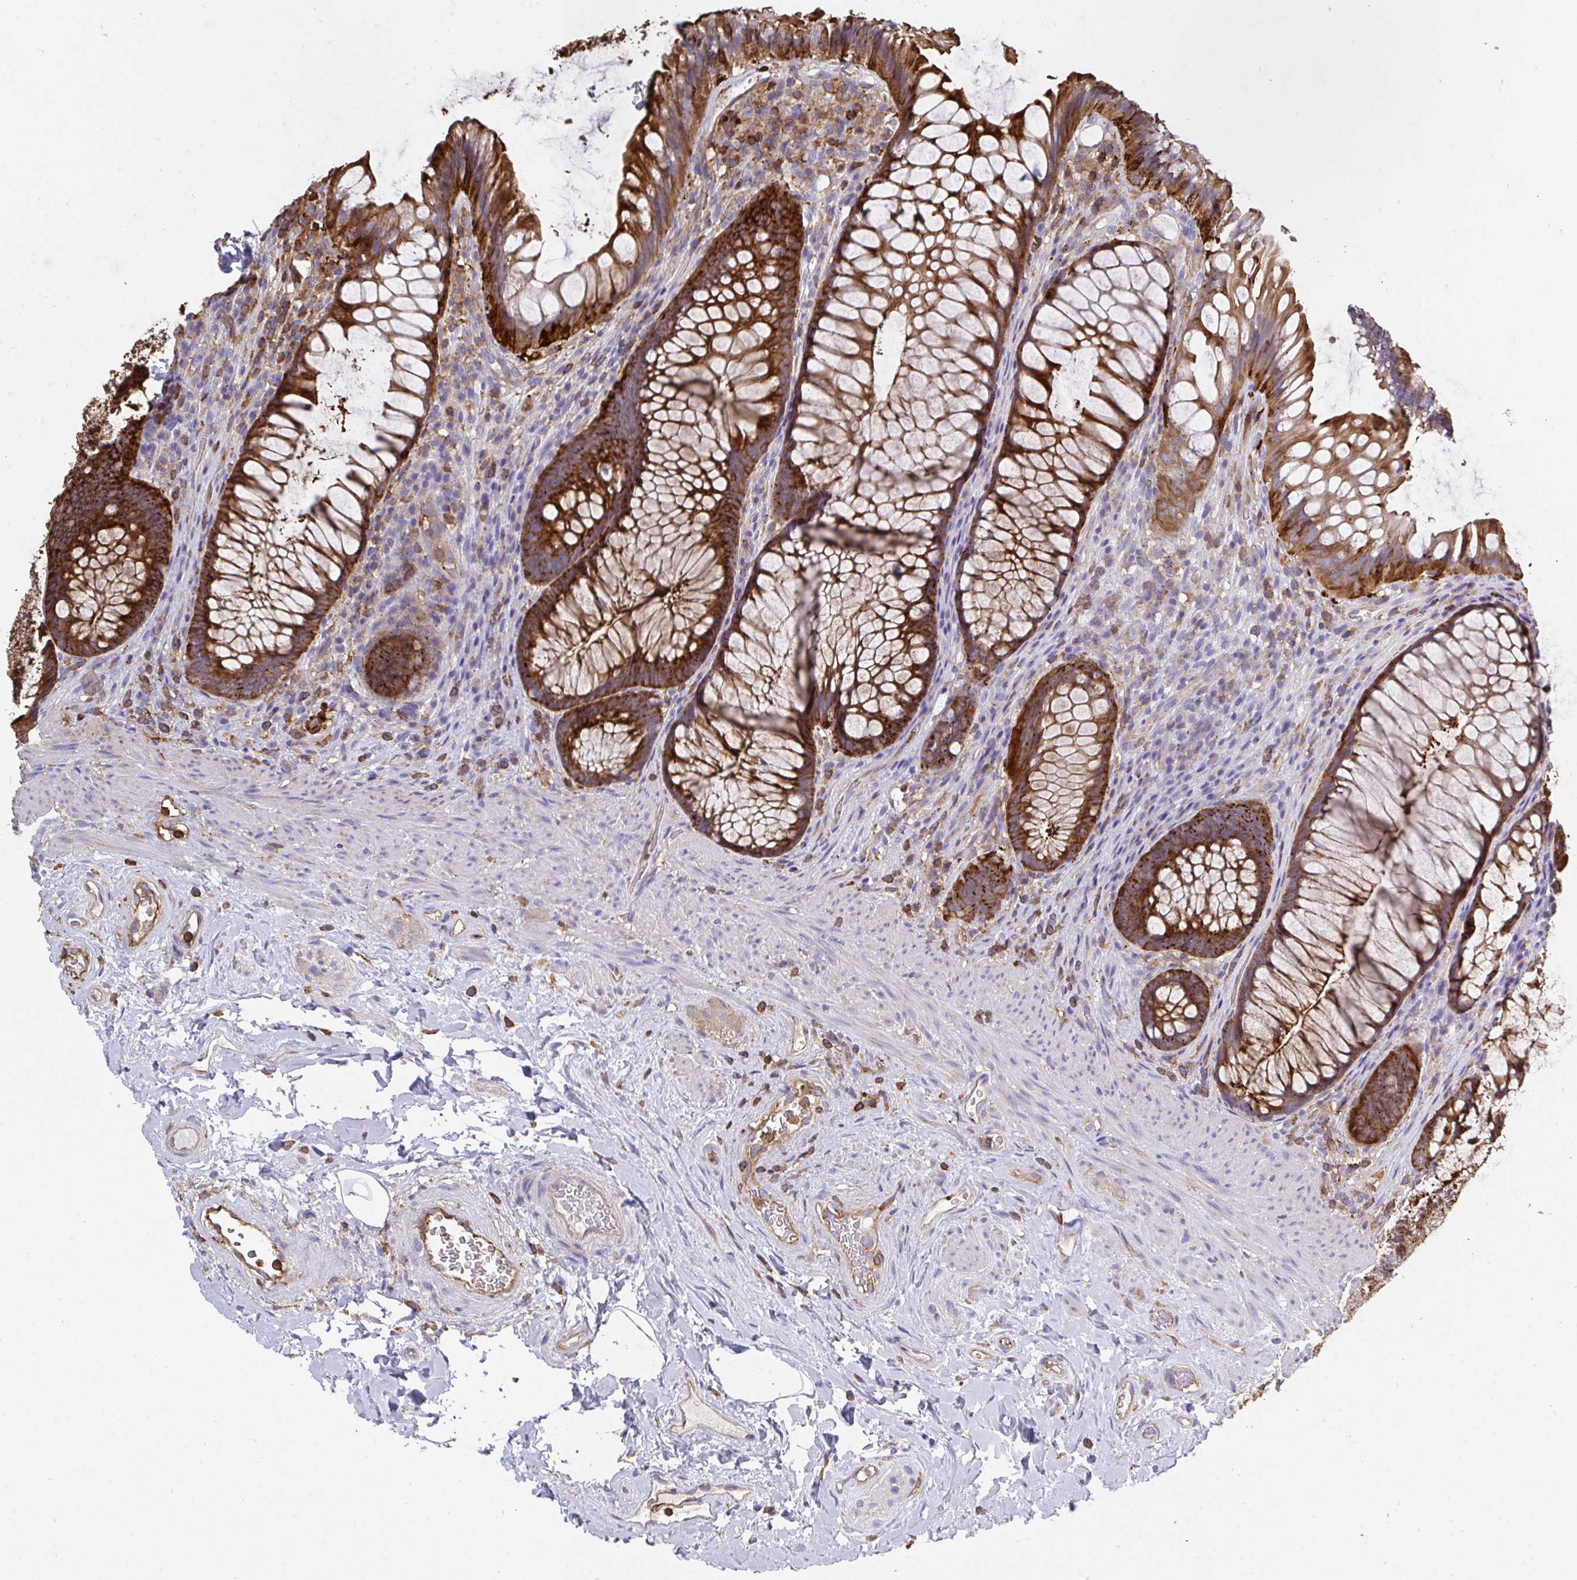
{"staining": {"intensity": "strong", "quantity": ">75%", "location": "cytoplasmic/membranous"}, "tissue": "rectum", "cell_type": "Glandular cells", "image_type": "normal", "snomed": [{"axis": "morphology", "description": "Normal tissue, NOS"}, {"axis": "topography", "description": "Rectum"}], "caption": "DAB immunohistochemical staining of benign human rectum reveals strong cytoplasmic/membranous protein staining in about >75% of glandular cells. (Brightfield microscopy of DAB IHC at high magnification).", "gene": "CFL1", "patient": {"sex": "male", "age": 53}}